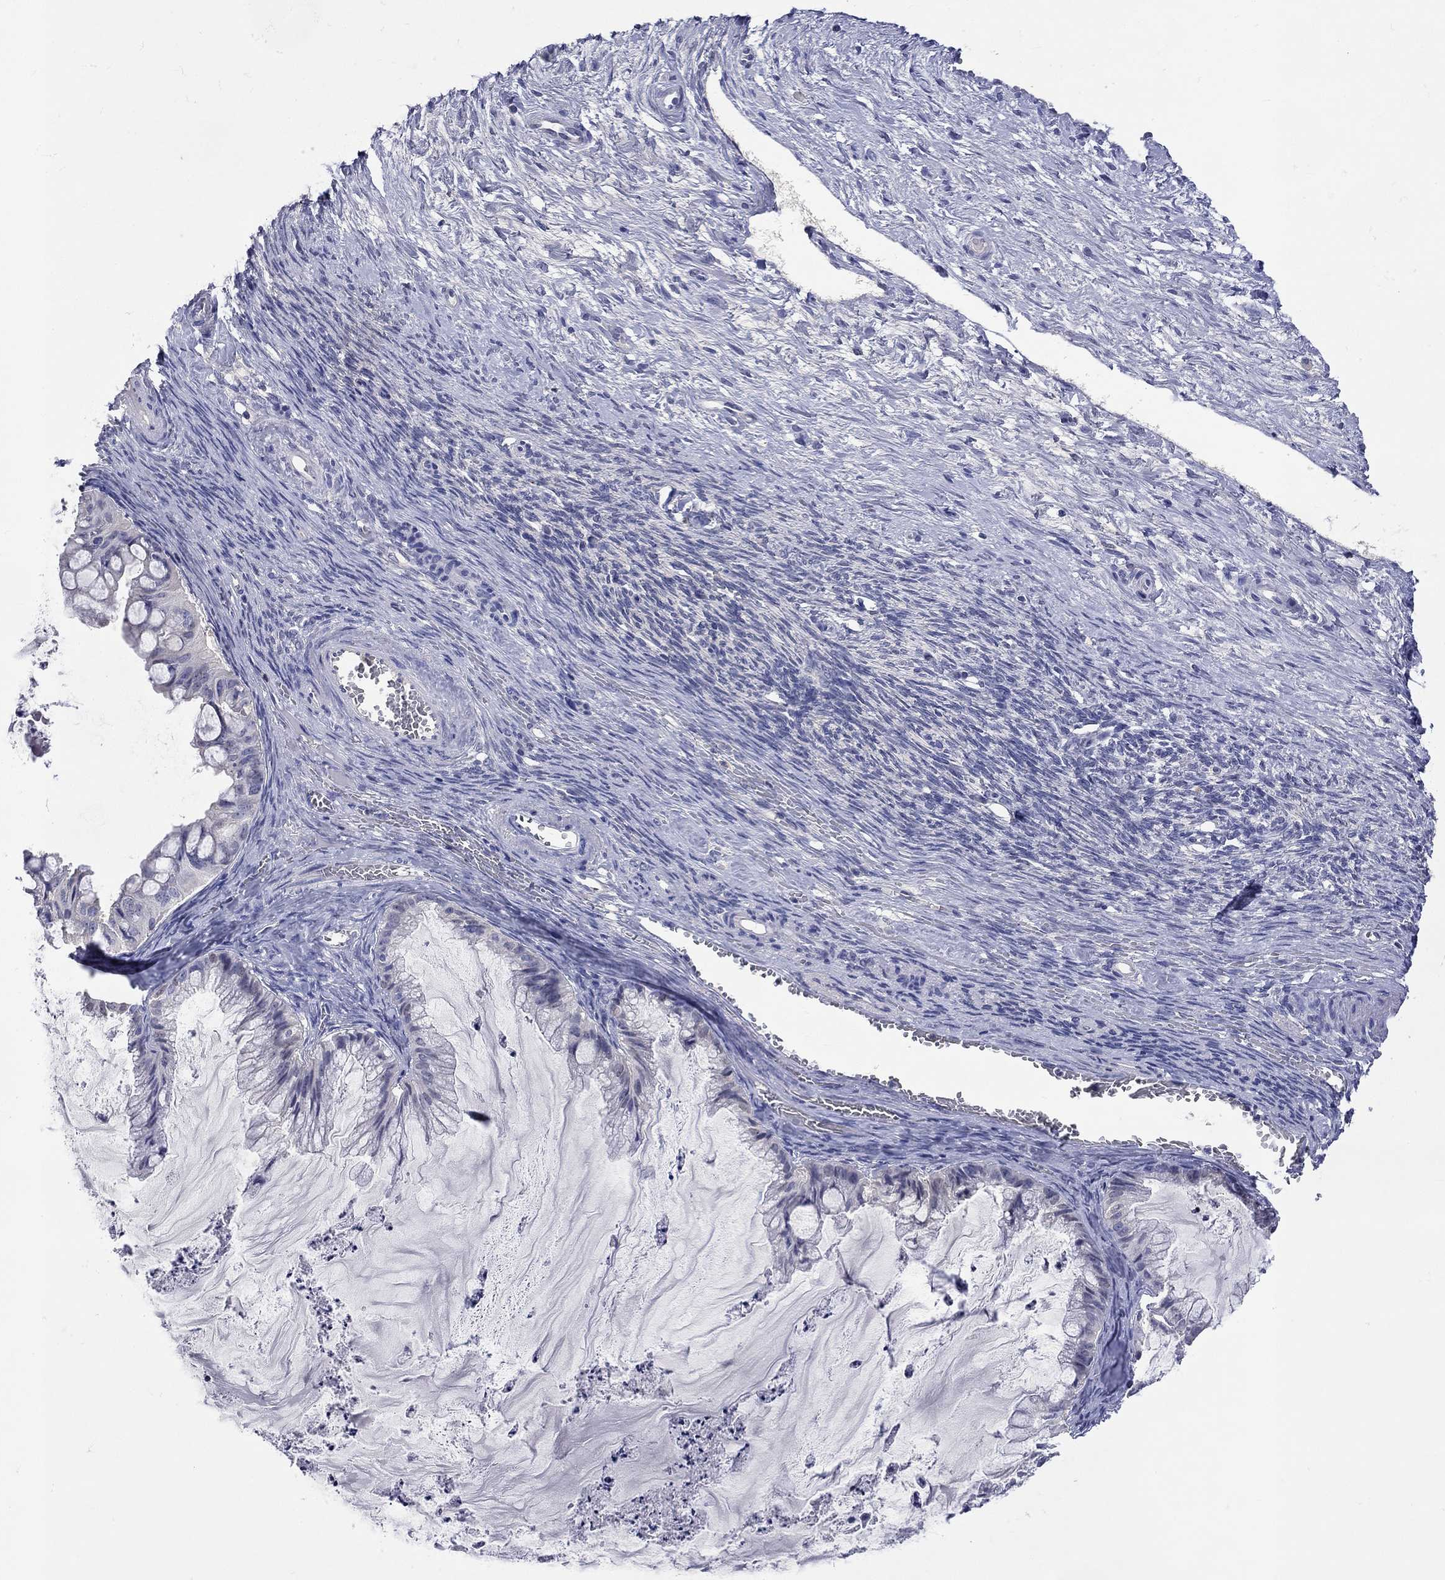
{"staining": {"intensity": "negative", "quantity": "none", "location": "none"}, "tissue": "ovarian cancer", "cell_type": "Tumor cells", "image_type": "cancer", "snomed": [{"axis": "morphology", "description": "Cystadenocarcinoma, mucinous, NOS"}, {"axis": "topography", "description": "Ovary"}], "caption": "Immunohistochemistry (IHC) of human ovarian cancer reveals no expression in tumor cells.", "gene": "LRFN4", "patient": {"sex": "female", "age": 57}}